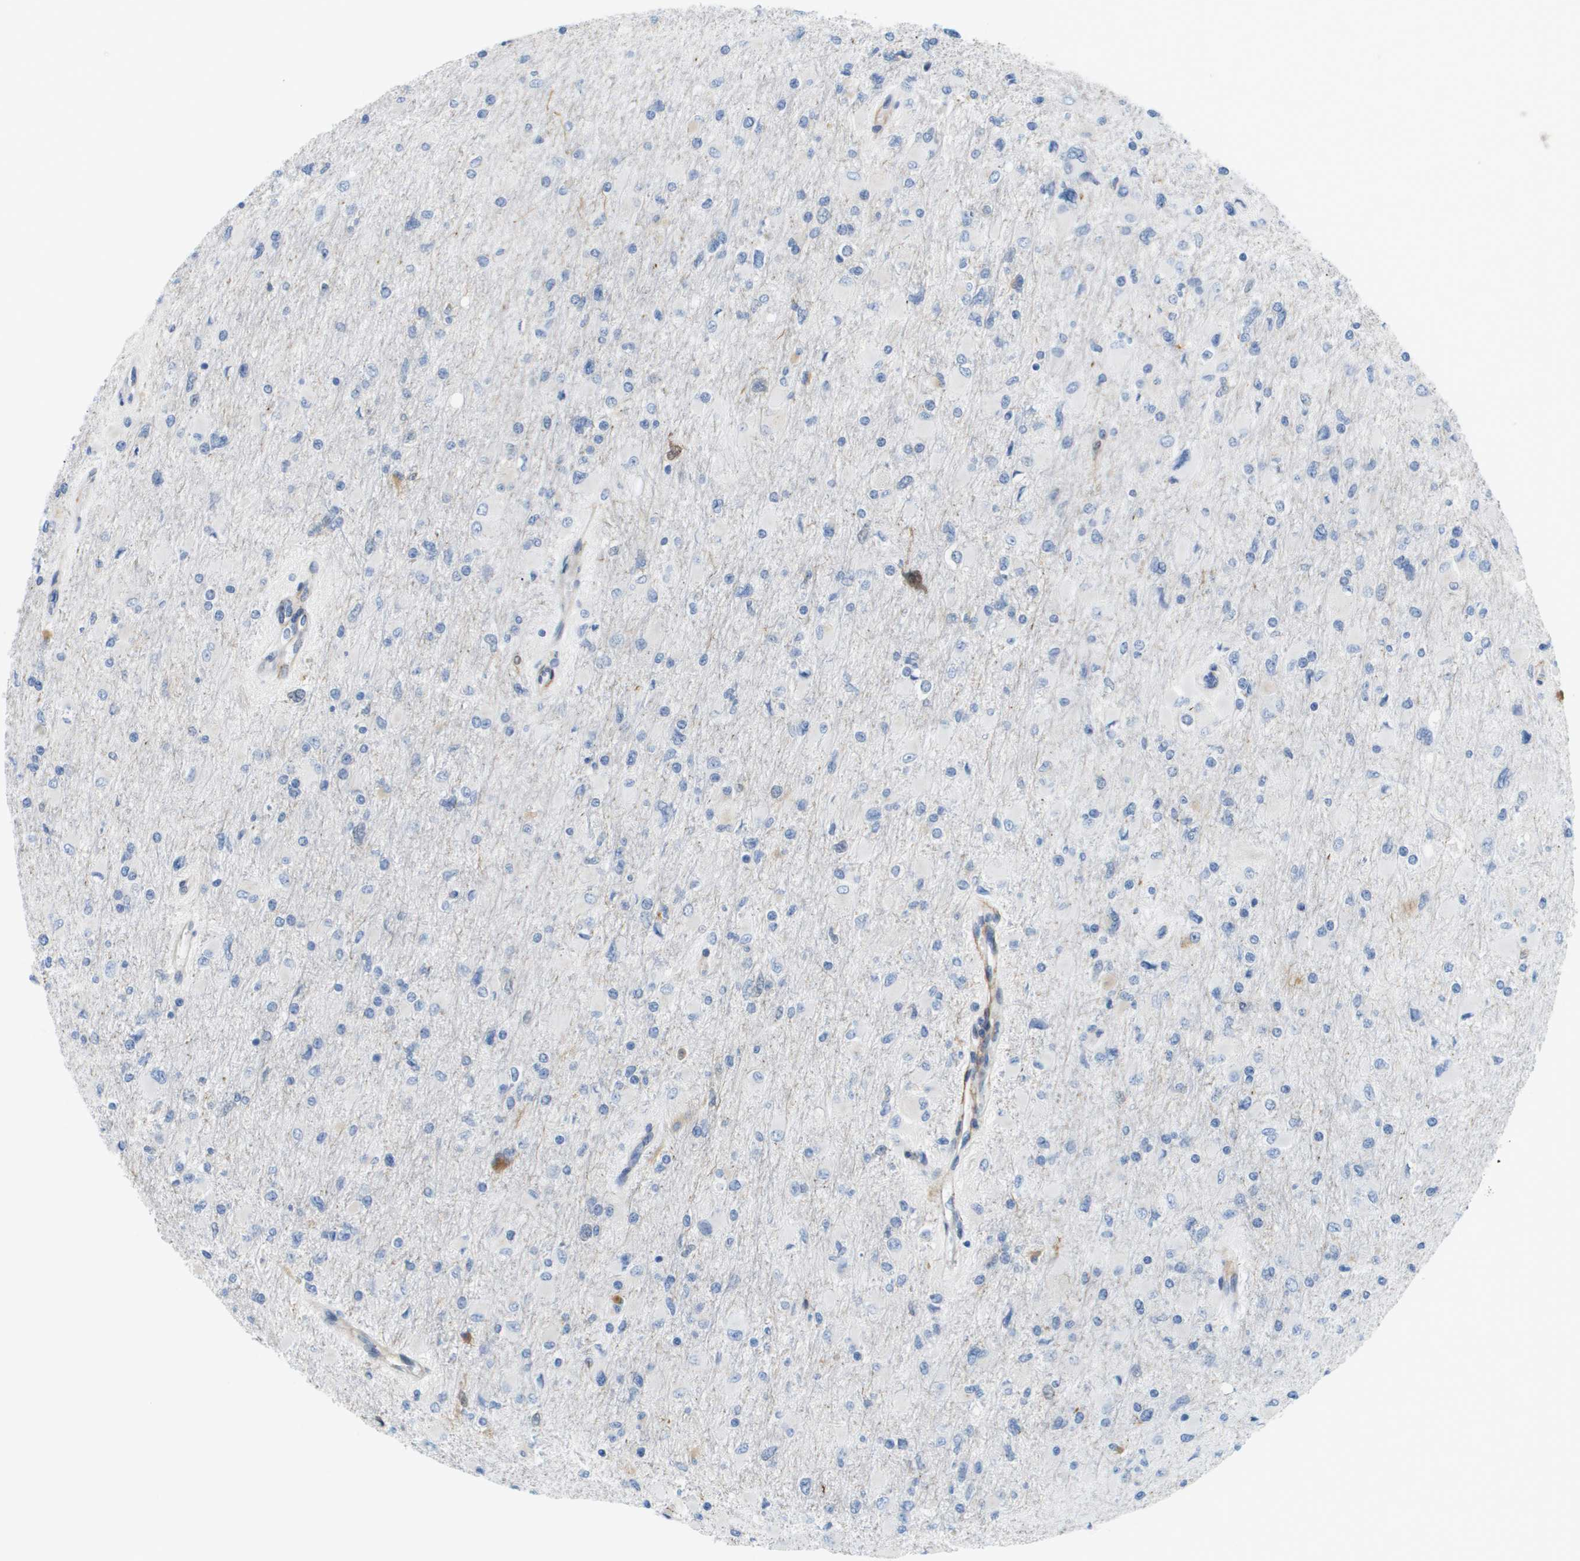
{"staining": {"intensity": "negative", "quantity": "none", "location": "none"}, "tissue": "glioma", "cell_type": "Tumor cells", "image_type": "cancer", "snomed": [{"axis": "morphology", "description": "Glioma, malignant, High grade"}, {"axis": "topography", "description": "Cerebral cortex"}], "caption": "Human glioma stained for a protein using immunohistochemistry (IHC) shows no positivity in tumor cells.", "gene": "OTUD5", "patient": {"sex": "female", "age": 36}}